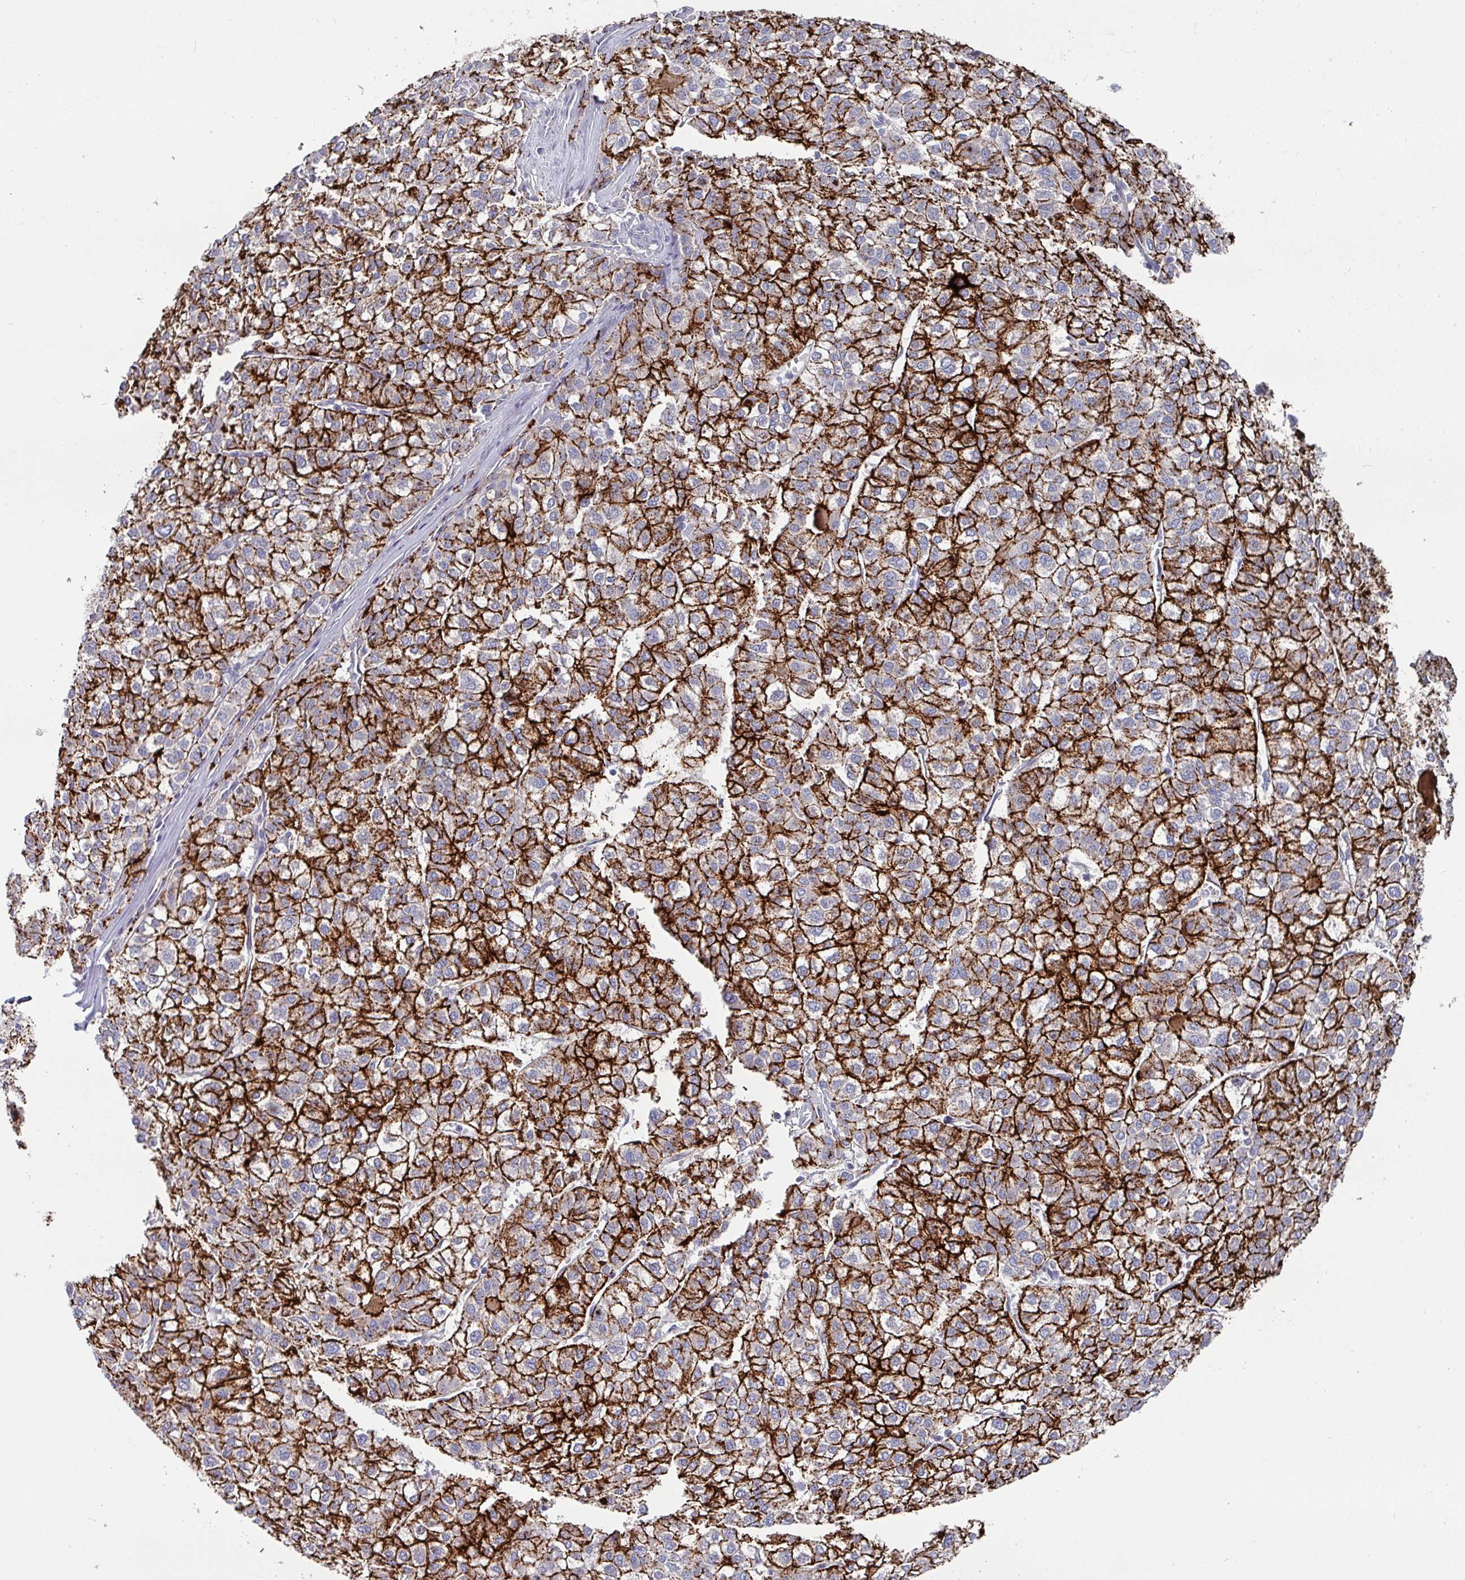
{"staining": {"intensity": "strong", "quantity": ">75%", "location": "cytoplasmic/membranous"}, "tissue": "liver cancer", "cell_type": "Tumor cells", "image_type": "cancer", "snomed": [{"axis": "morphology", "description": "Carcinoma, Hepatocellular, NOS"}, {"axis": "topography", "description": "Liver"}], "caption": "IHC of human liver cancer (hepatocellular carcinoma) reveals high levels of strong cytoplasmic/membranous staining in approximately >75% of tumor cells.", "gene": "CLDN1", "patient": {"sex": "female", "age": 43}}